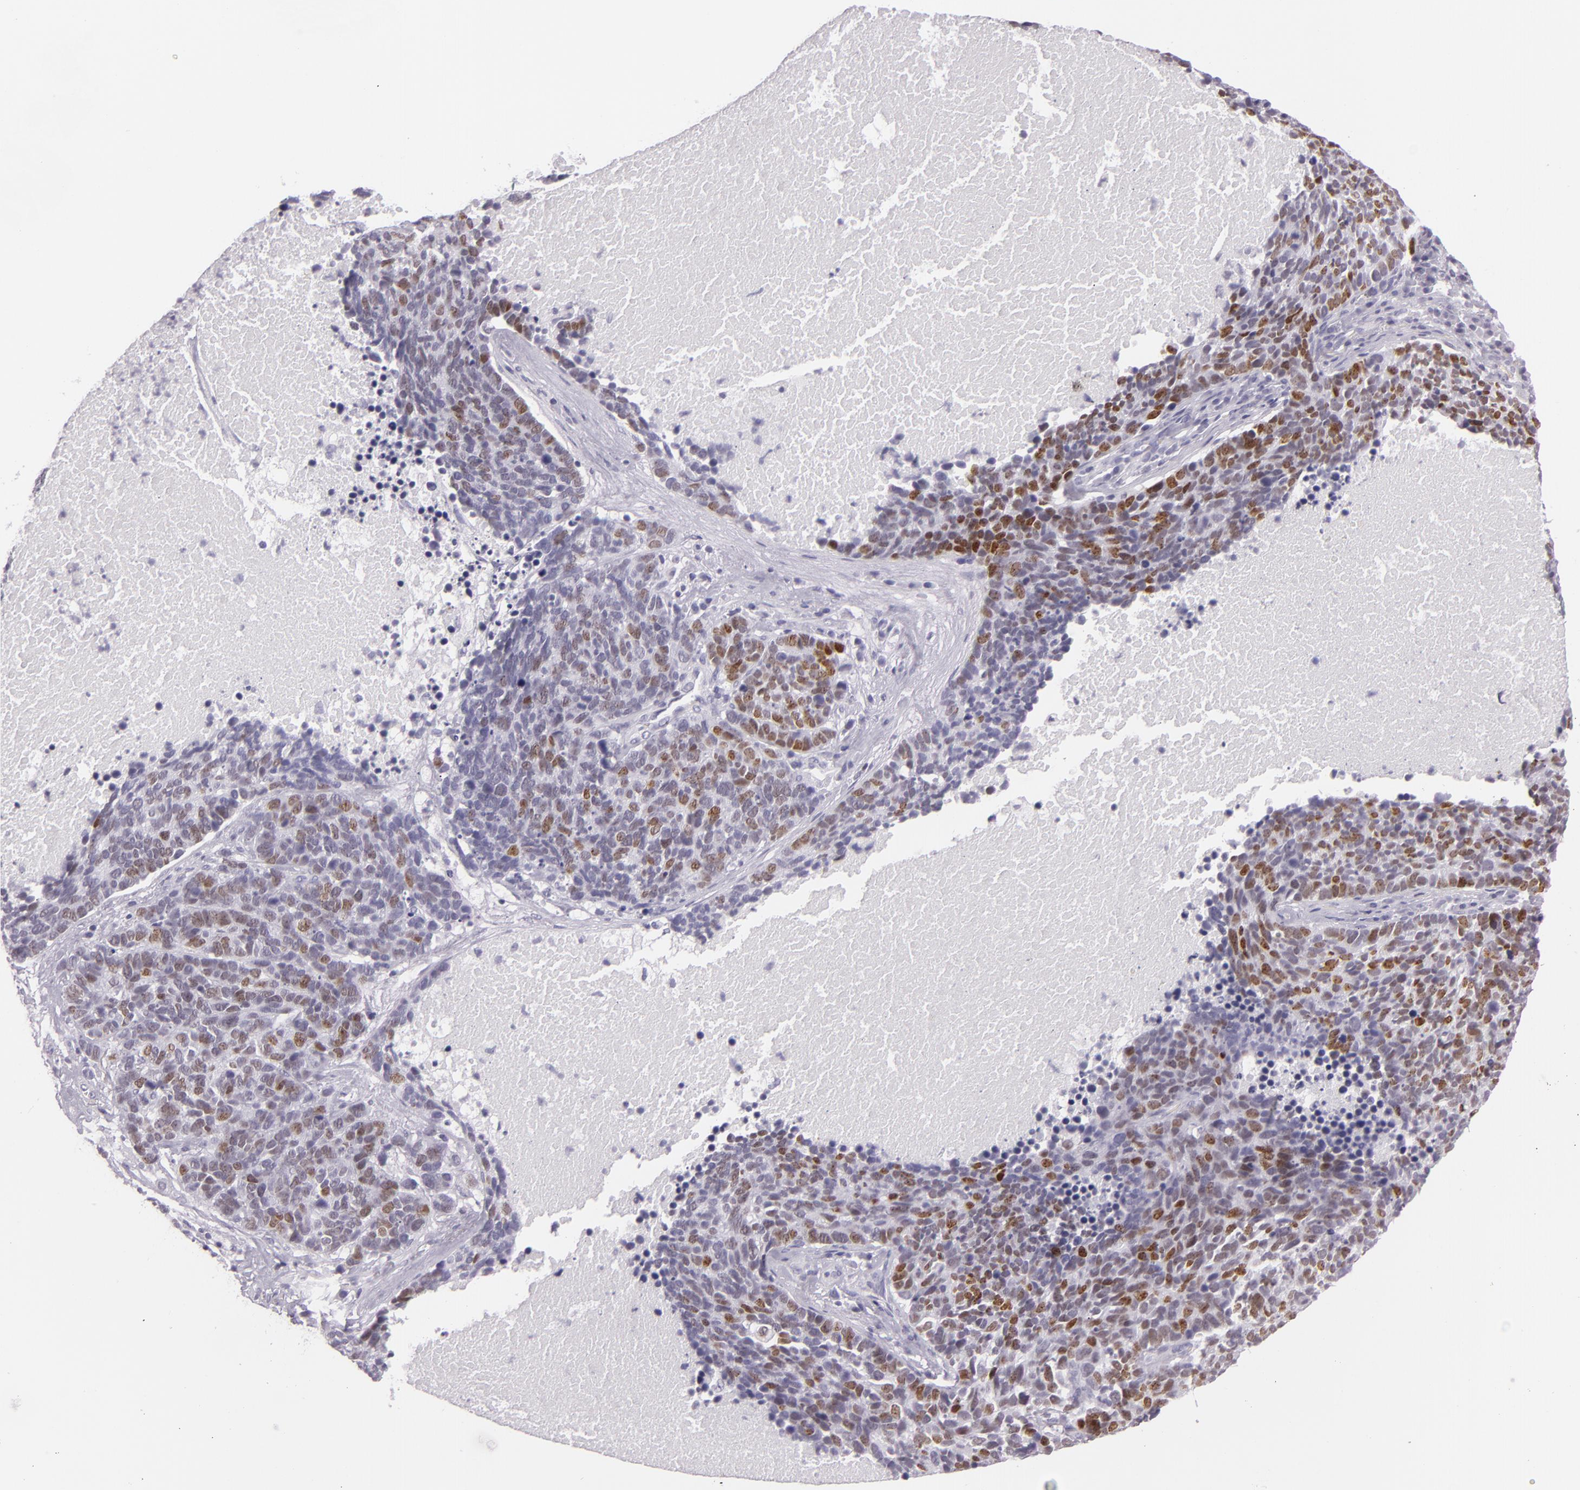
{"staining": {"intensity": "weak", "quantity": "<25%", "location": "nuclear"}, "tissue": "lung cancer", "cell_type": "Tumor cells", "image_type": "cancer", "snomed": [{"axis": "morphology", "description": "Neoplasm, malignant, NOS"}, {"axis": "topography", "description": "Lung"}], "caption": "Immunohistochemistry (IHC) micrograph of neoplastic tissue: lung neoplasm (malignant) stained with DAB (3,3'-diaminobenzidine) reveals no significant protein staining in tumor cells.", "gene": "MCM3", "patient": {"sex": "female", "age": 75}}